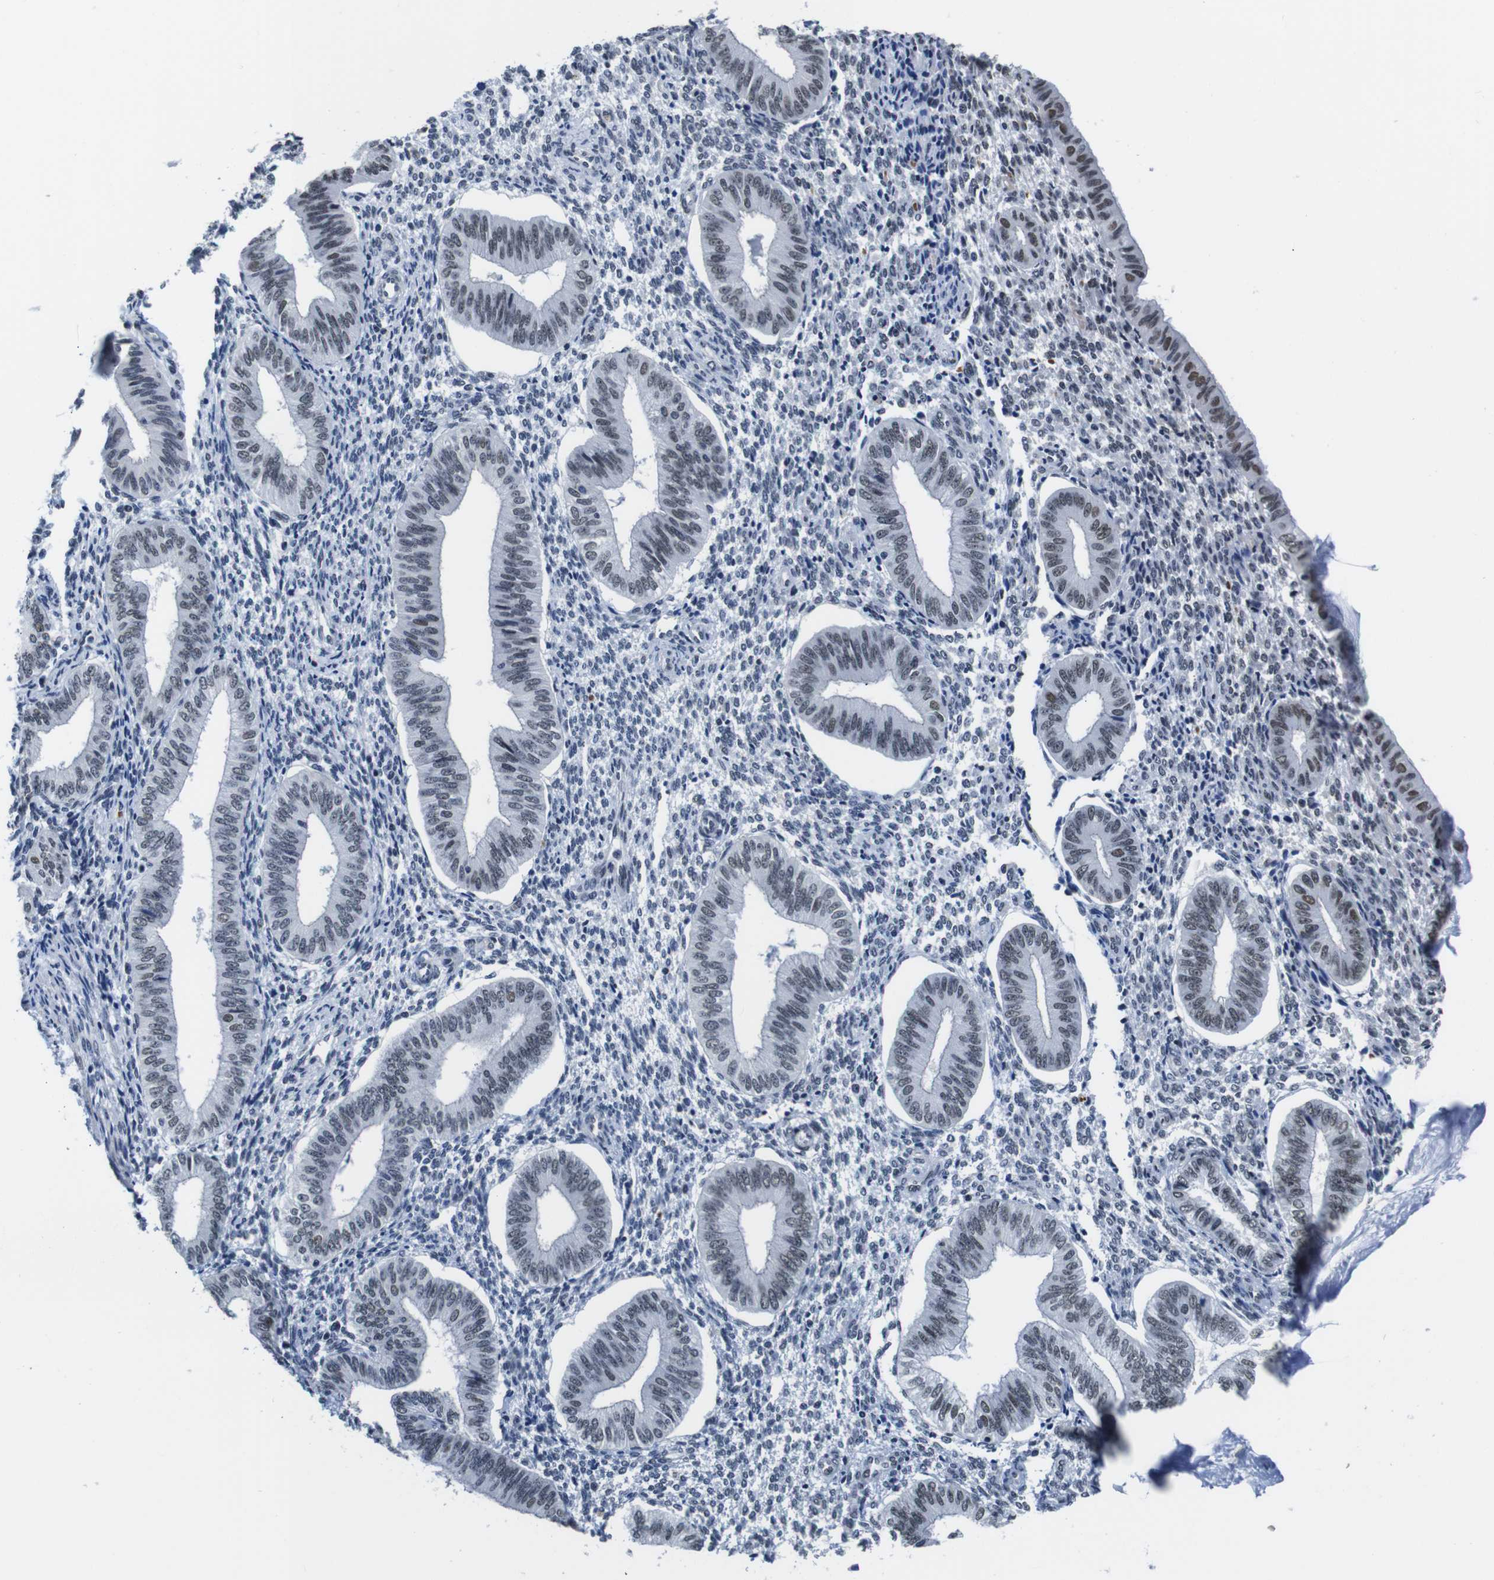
{"staining": {"intensity": "negative", "quantity": "none", "location": "none"}, "tissue": "endometrium", "cell_type": "Cells in endometrial stroma", "image_type": "normal", "snomed": [{"axis": "morphology", "description": "Normal tissue, NOS"}, {"axis": "topography", "description": "Endometrium"}], "caption": "This is an immunohistochemistry (IHC) histopathology image of unremarkable human endometrium. There is no positivity in cells in endometrial stroma.", "gene": "ILDR2", "patient": {"sex": "female", "age": 50}}